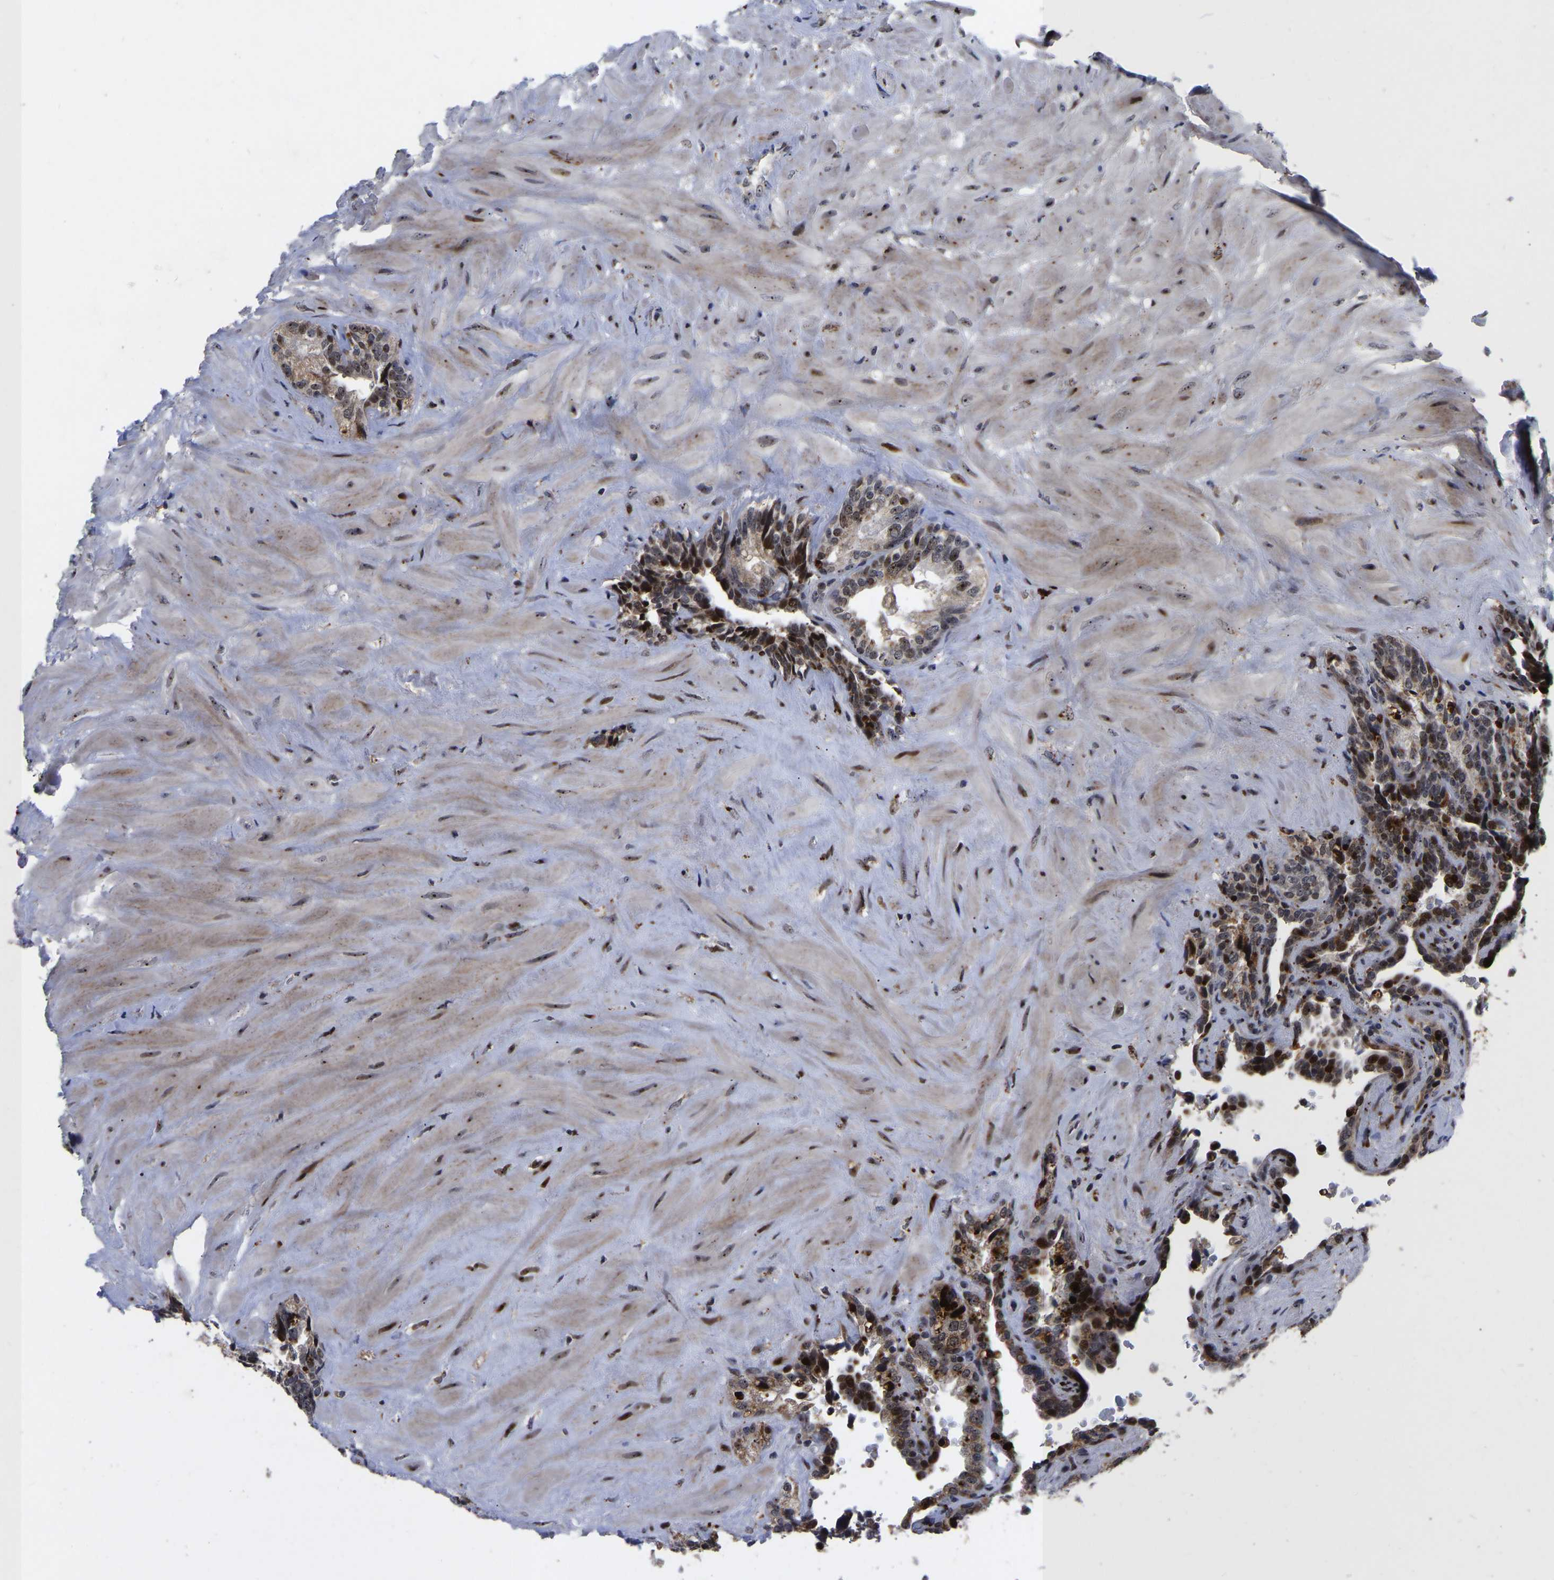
{"staining": {"intensity": "strong", "quantity": "25%-75%", "location": "nuclear"}, "tissue": "seminal vesicle", "cell_type": "Glandular cells", "image_type": "normal", "snomed": [{"axis": "morphology", "description": "Normal tissue, NOS"}, {"axis": "topography", "description": "Seminal veicle"}], "caption": "IHC of unremarkable human seminal vesicle shows high levels of strong nuclear staining in approximately 25%-75% of glandular cells. (brown staining indicates protein expression, while blue staining denotes nuclei).", "gene": "JUNB", "patient": {"sex": "male", "age": 68}}